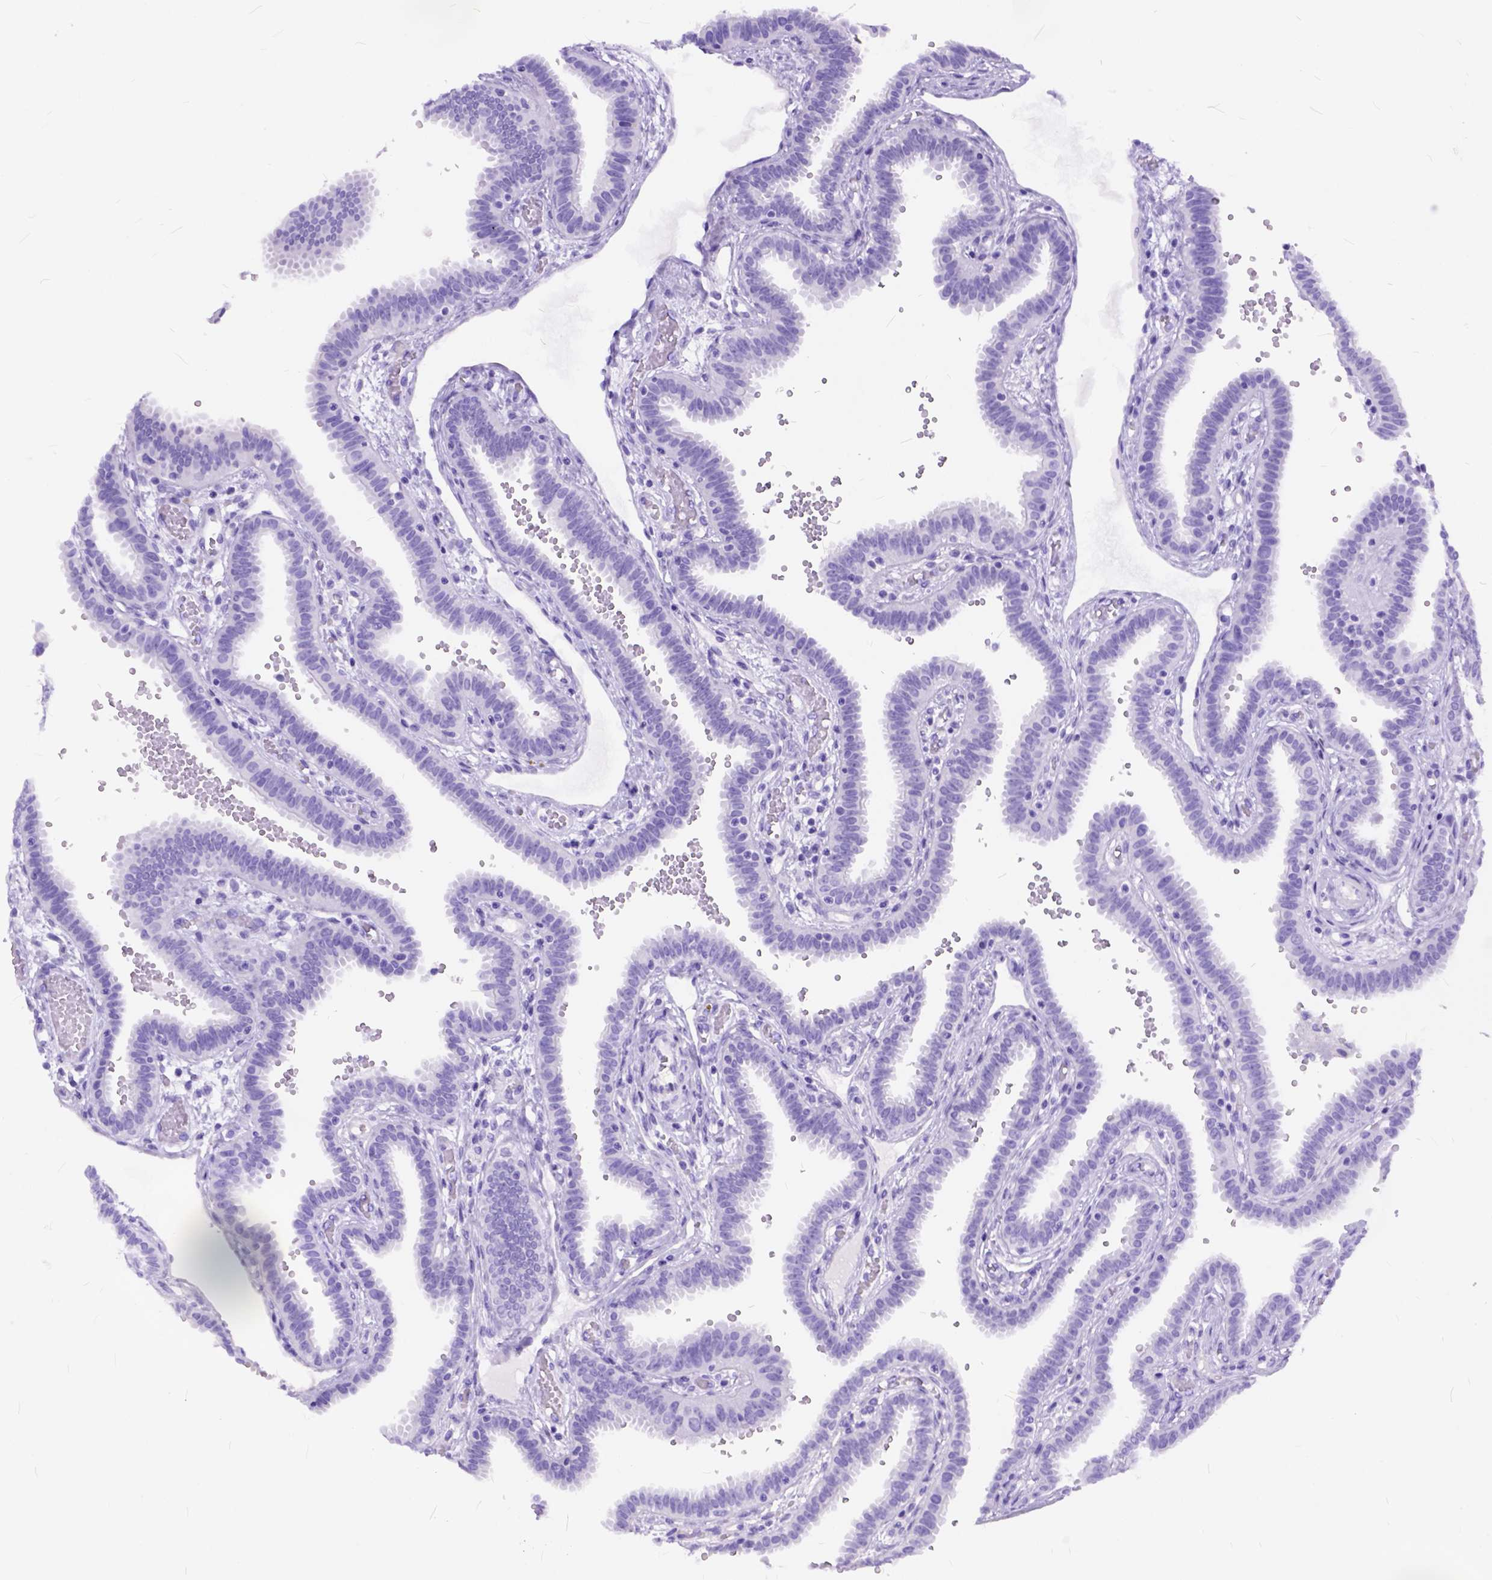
{"staining": {"intensity": "negative", "quantity": "none", "location": "none"}, "tissue": "fallopian tube", "cell_type": "Glandular cells", "image_type": "normal", "snomed": [{"axis": "morphology", "description": "Normal tissue, NOS"}, {"axis": "topography", "description": "Fallopian tube"}], "caption": "Immunohistochemical staining of normal fallopian tube shows no significant staining in glandular cells.", "gene": "C1QTNF3", "patient": {"sex": "female", "age": 37}}